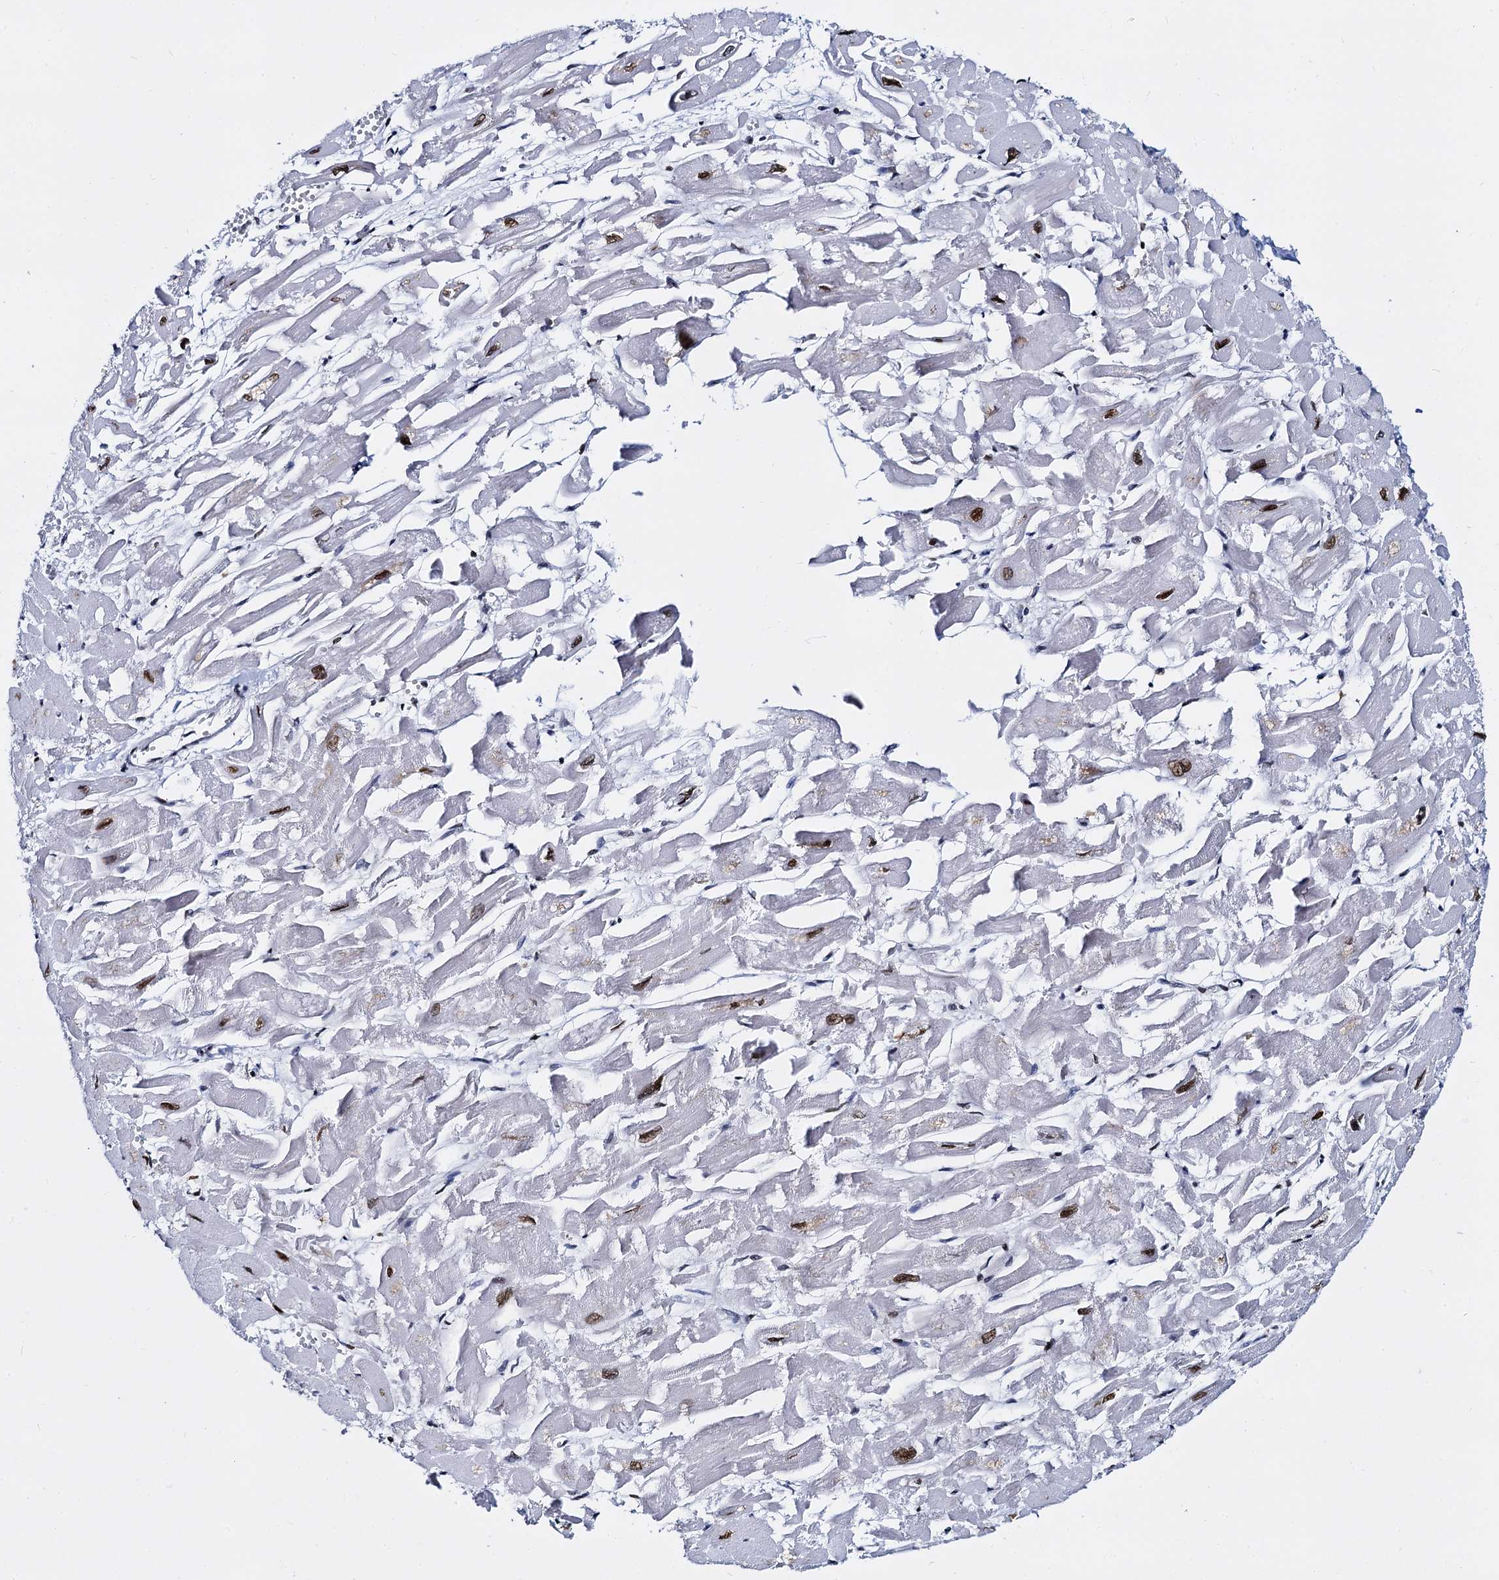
{"staining": {"intensity": "strong", "quantity": "25%-75%", "location": "nuclear"}, "tissue": "heart muscle", "cell_type": "Cardiomyocytes", "image_type": "normal", "snomed": [{"axis": "morphology", "description": "Normal tissue, NOS"}, {"axis": "topography", "description": "Heart"}], "caption": "Cardiomyocytes exhibit high levels of strong nuclear expression in approximately 25%-75% of cells in benign heart muscle.", "gene": "CMAS", "patient": {"sex": "male", "age": 54}}